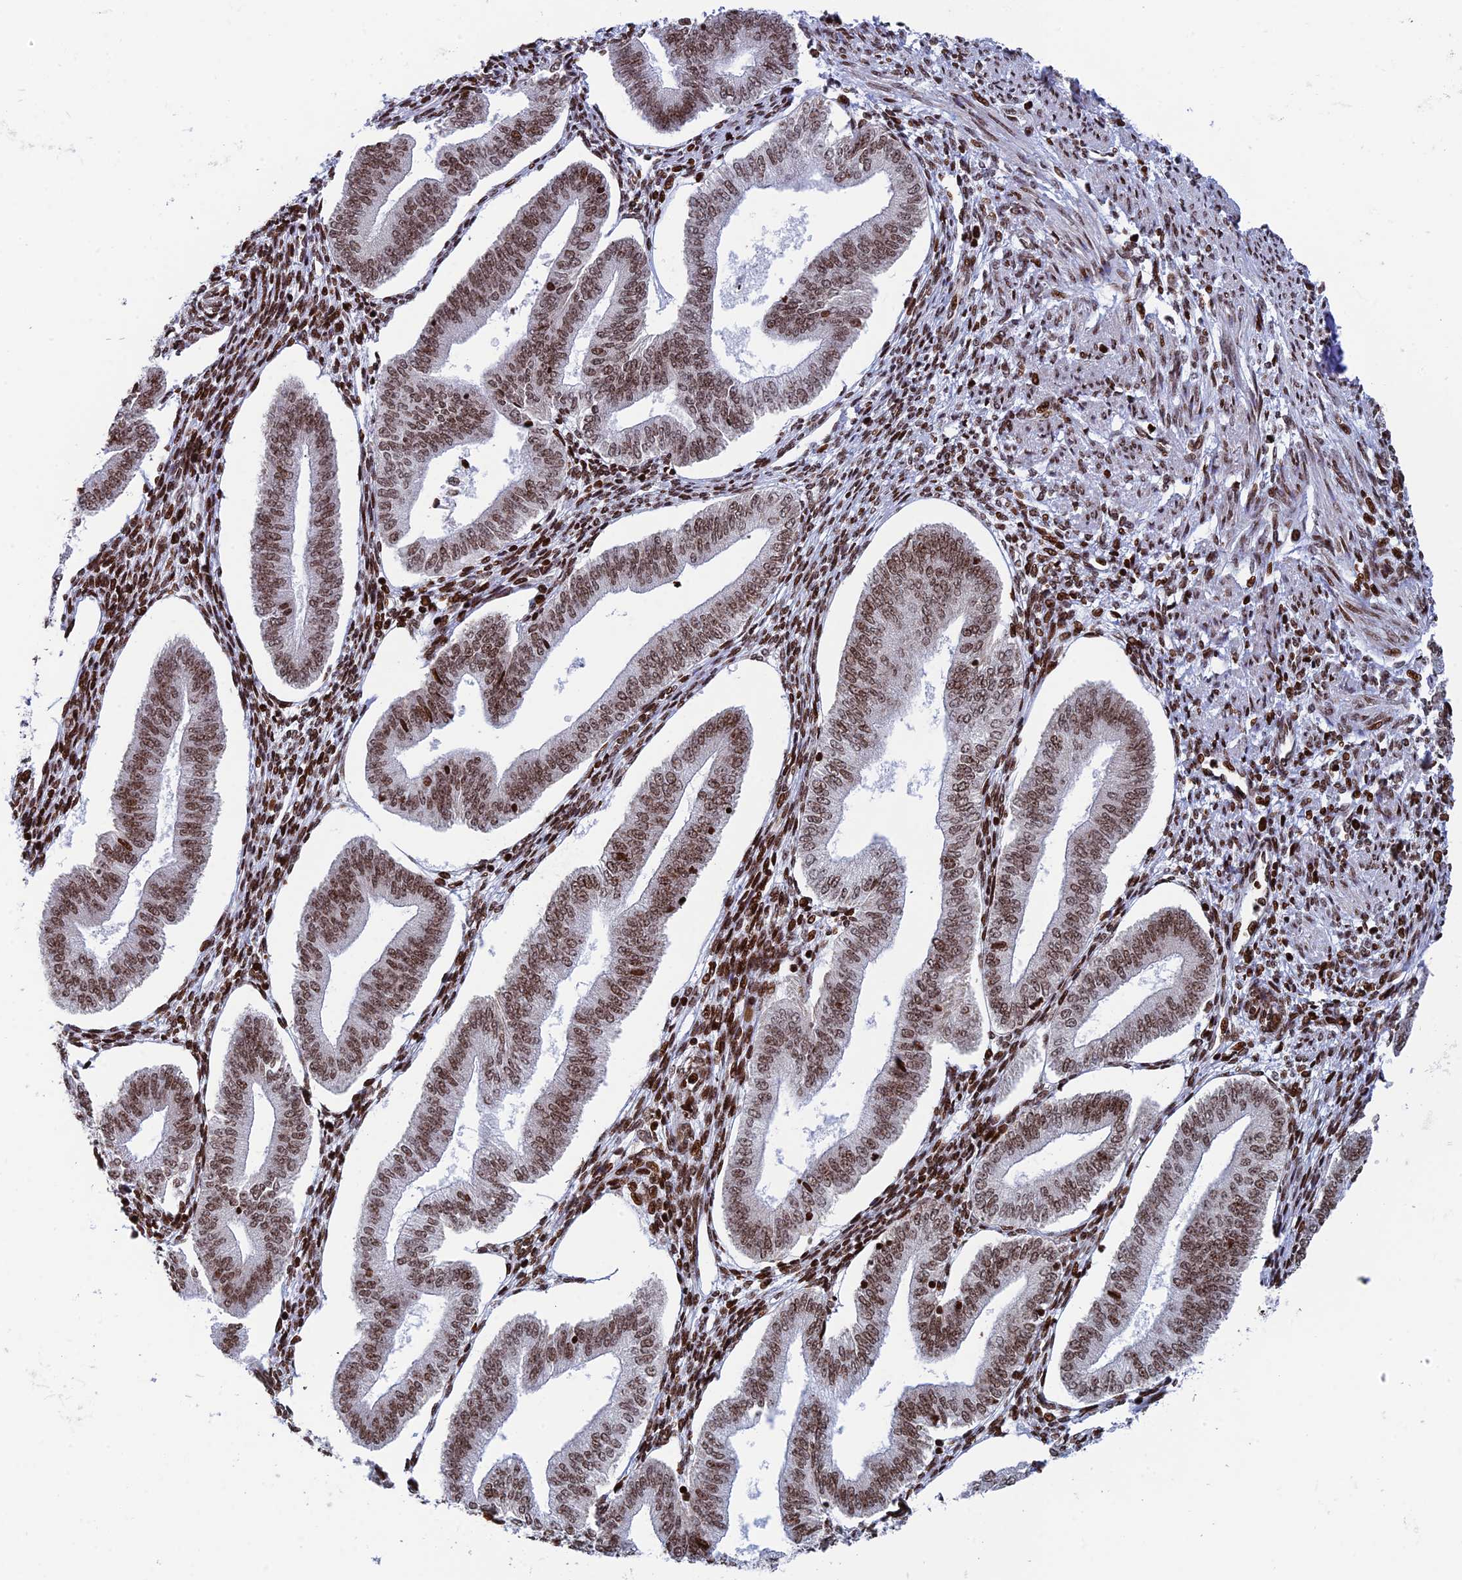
{"staining": {"intensity": "moderate", "quantity": ">75%", "location": "nuclear"}, "tissue": "endometrium", "cell_type": "Cells in endometrial stroma", "image_type": "normal", "snomed": [{"axis": "morphology", "description": "Normal tissue, NOS"}, {"axis": "topography", "description": "Endometrium"}], "caption": "Endometrium stained with a brown dye displays moderate nuclear positive expression in approximately >75% of cells in endometrial stroma.", "gene": "RPAP1", "patient": {"sex": "female", "age": 34}}